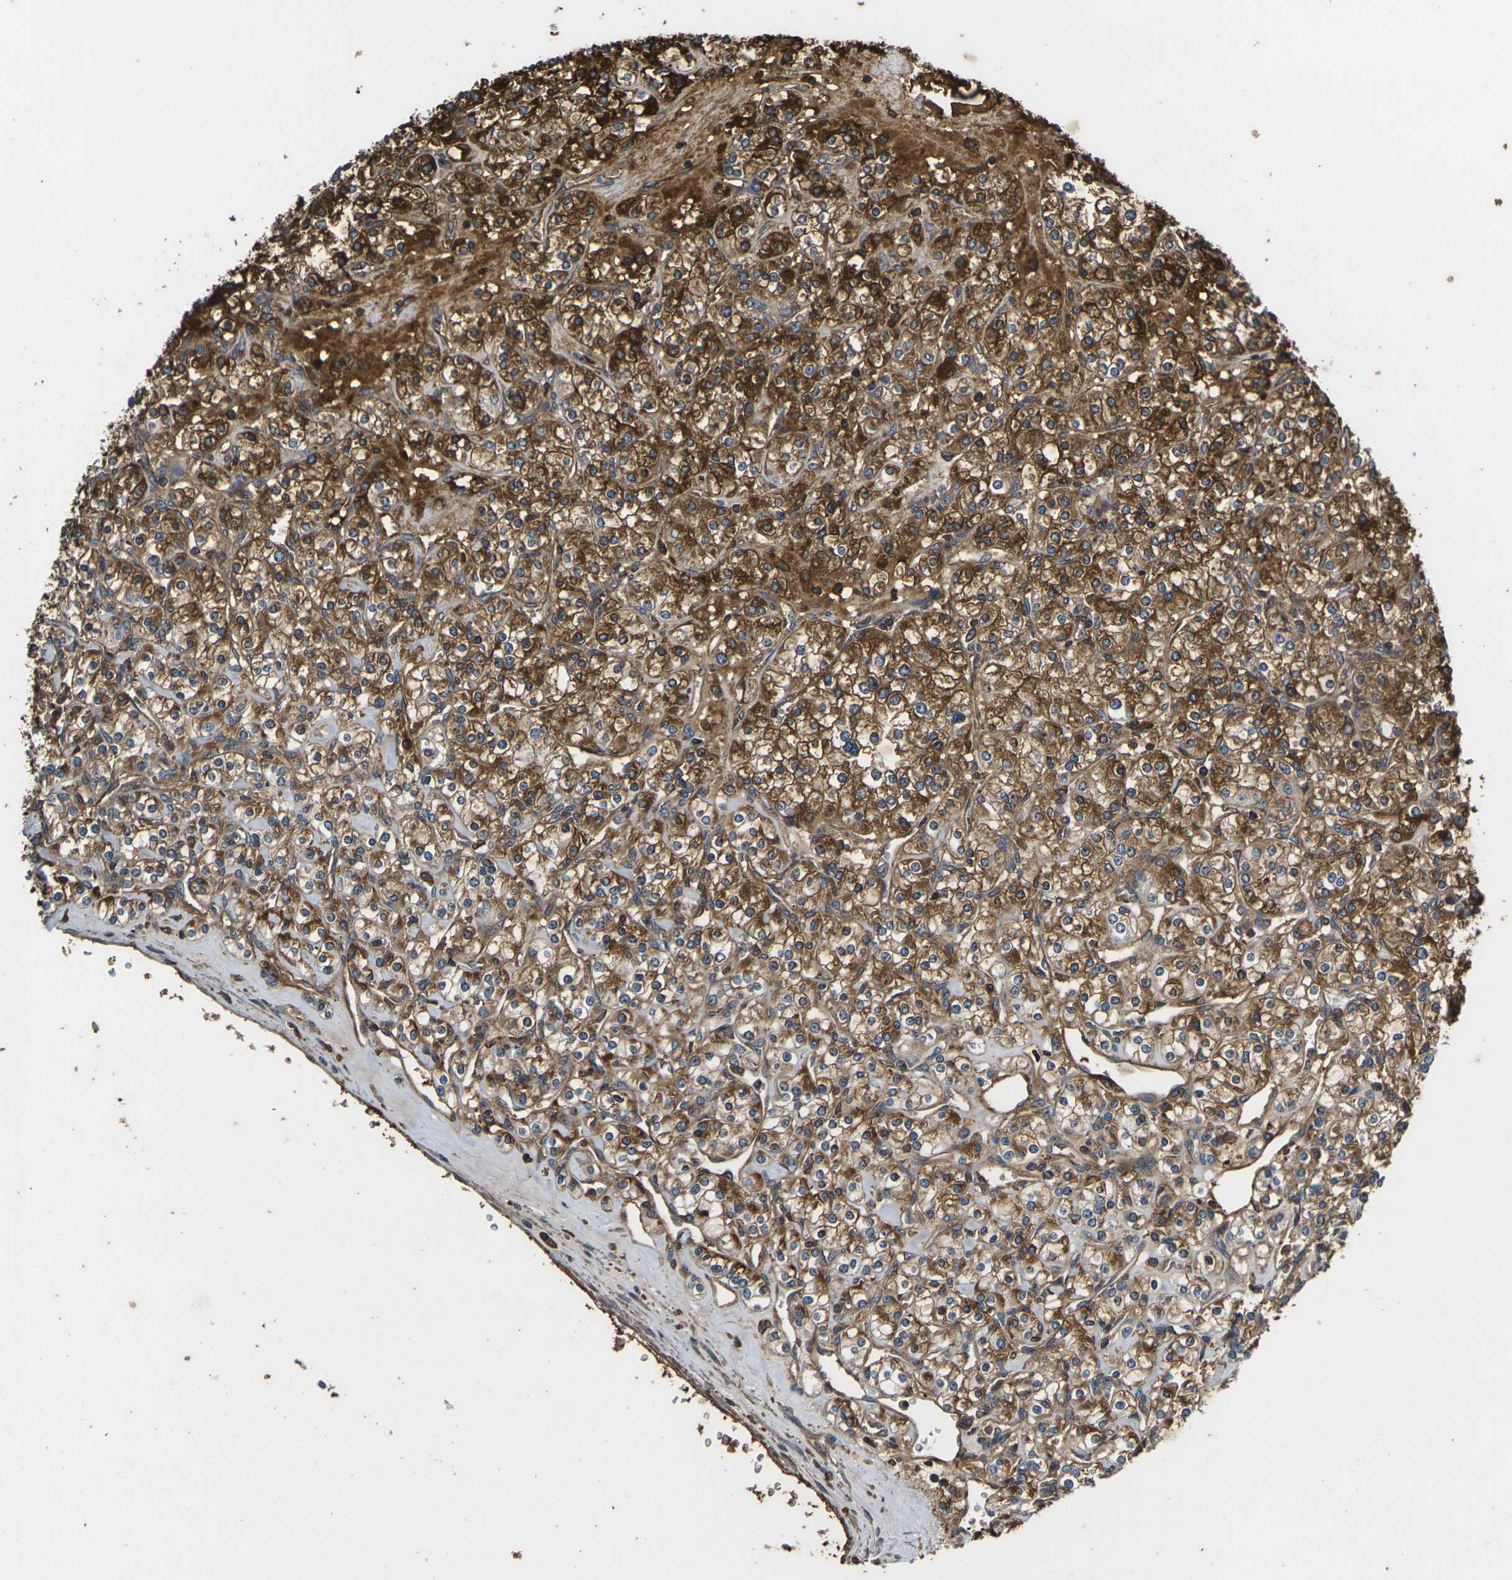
{"staining": {"intensity": "moderate", "quantity": ">75%", "location": "cytoplasmic/membranous"}, "tissue": "renal cancer", "cell_type": "Tumor cells", "image_type": "cancer", "snomed": [{"axis": "morphology", "description": "Adenocarcinoma, NOS"}, {"axis": "topography", "description": "Kidney"}], "caption": "There is medium levels of moderate cytoplasmic/membranous expression in tumor cells of renal cancer, as demonstrated by immunohistochemical staining (brown color).", "gene": "HSPG2", "patient": {"sex": "male", "age": 77}}